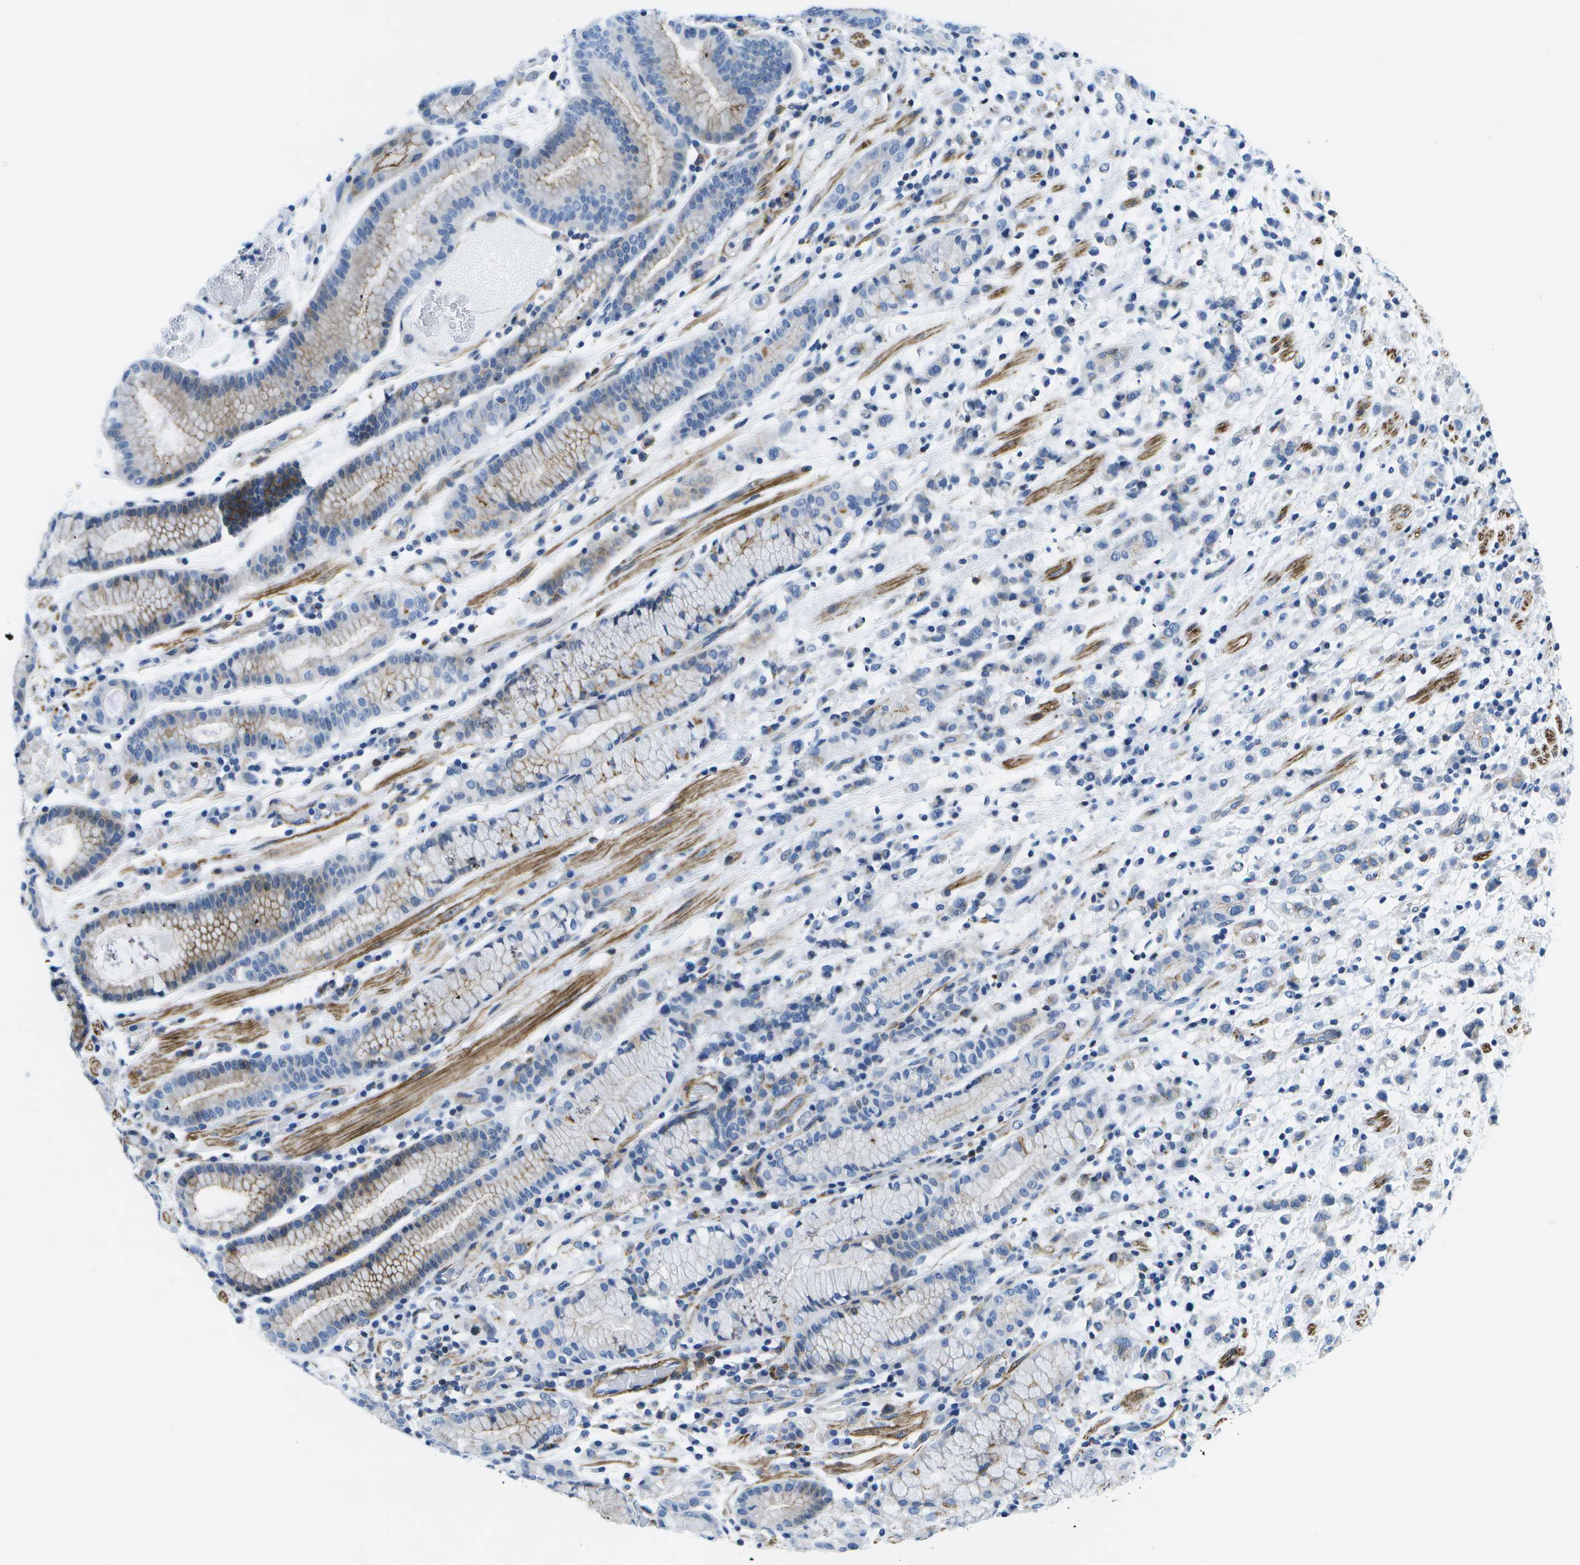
{"staining": {"intensity": "negative", "quantity": "none", "location": "none"}, "tissue": "stomach cancer", "cell_type": "Tumor cells", "image_type": "cancer", "snomed": [{"axis": "morphology", "description": "Adenocarcinoma, NOS"}, {"axis": "topography", "description": "Stomach, lower"}], "caption": "A micrograph of human stomach cancer is negative for staining in tumor cells.", "gene": "ADGRG6", "patient": {"sex": "male", "age": 88}}